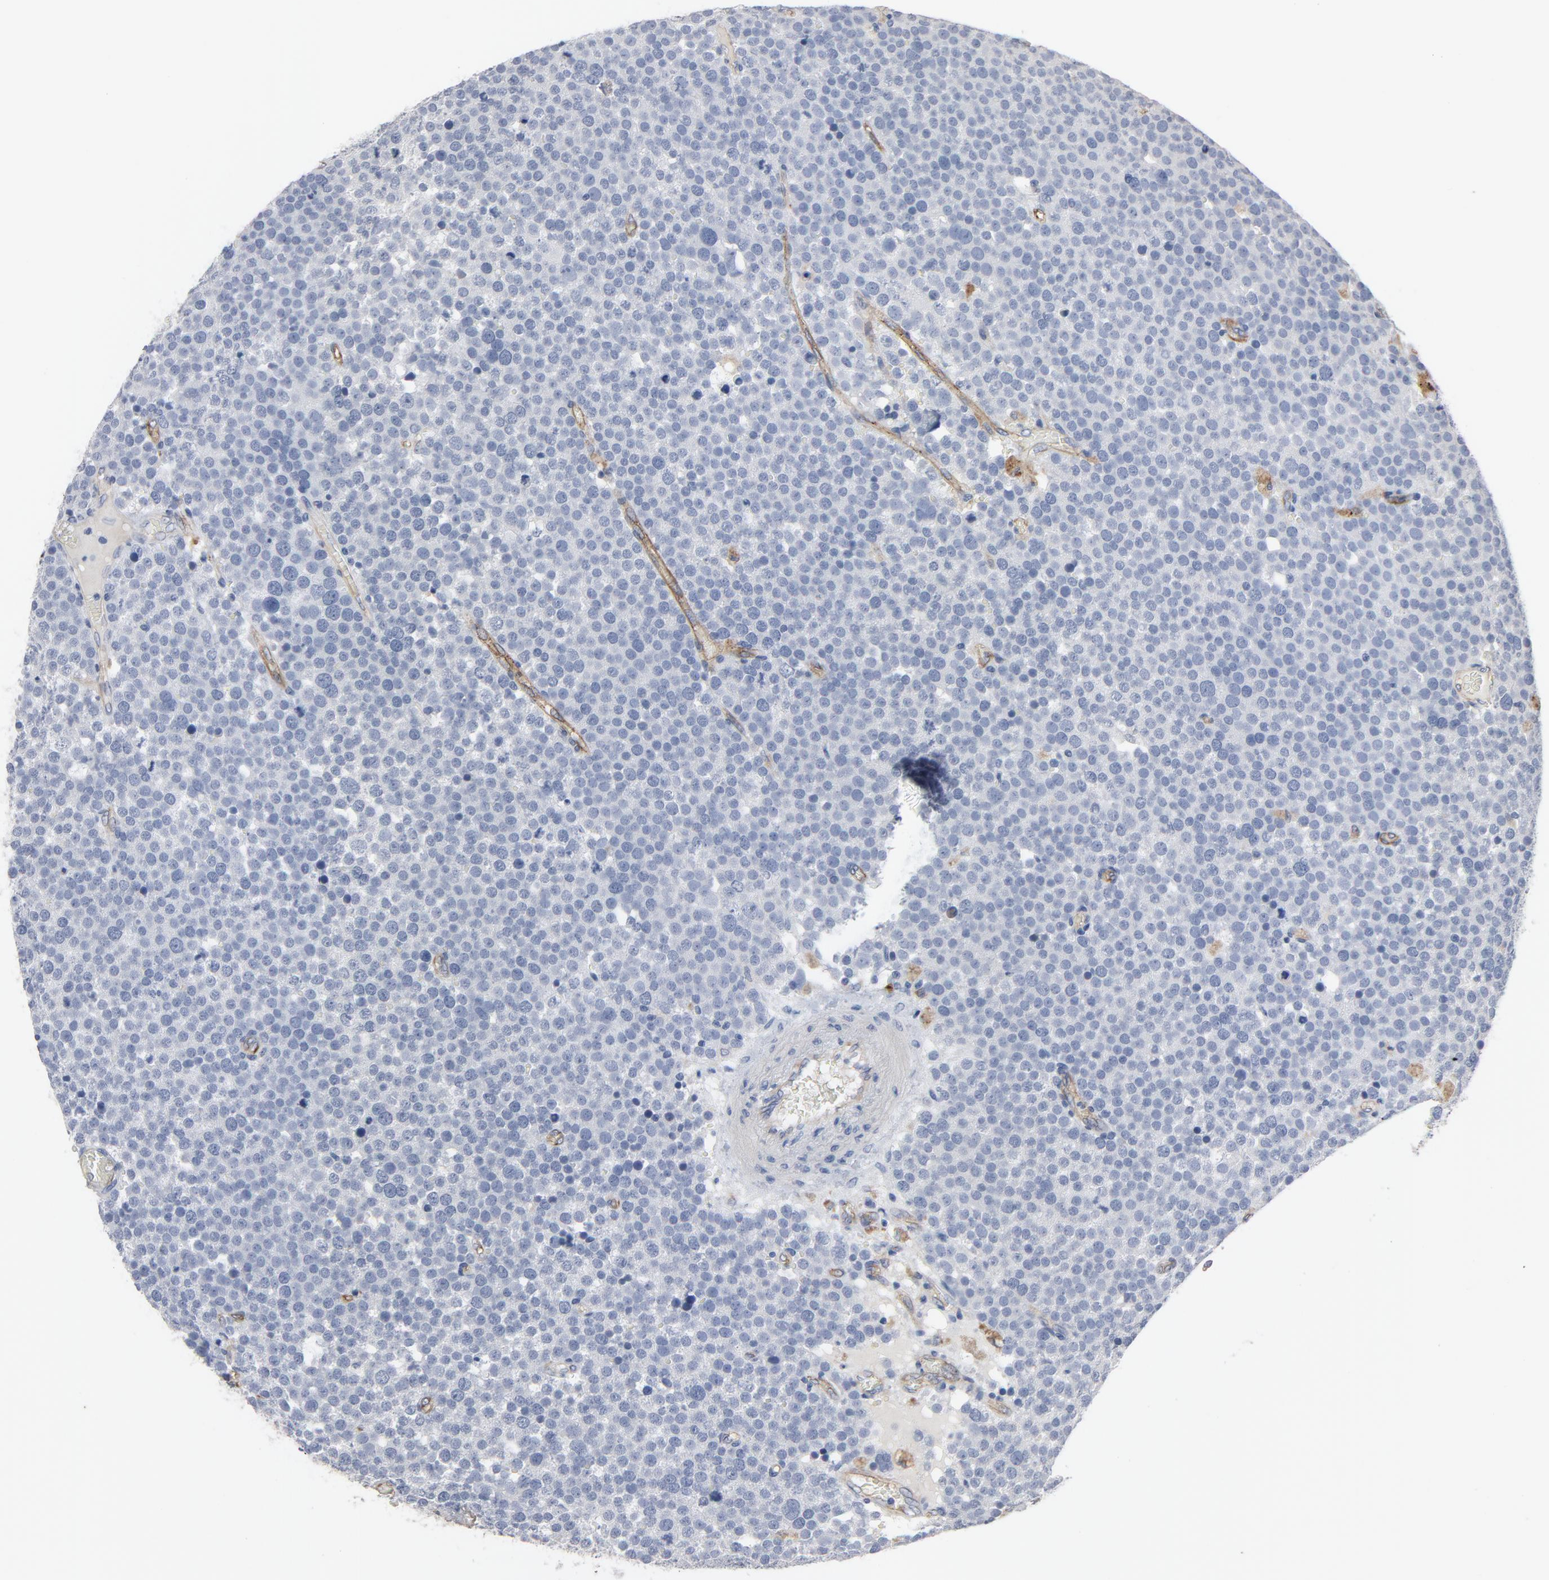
{"staining": {"intensity": "negative", "quantity": "none", "location": "none"}, "tissue": "testis cancer", "cell_type": "Tumor cells", "image_type": "cancer", "snomed": [{"axis": "morphology", "description": "Seminoma, NOS"}, {"axis": "topography", "description": "Testis"}], "caption": "A micrograph of human seminoma (testis) is negative for staining in tumor cells.", "gene": "KDR", "patient": {"sex": "male", "age": 71}}